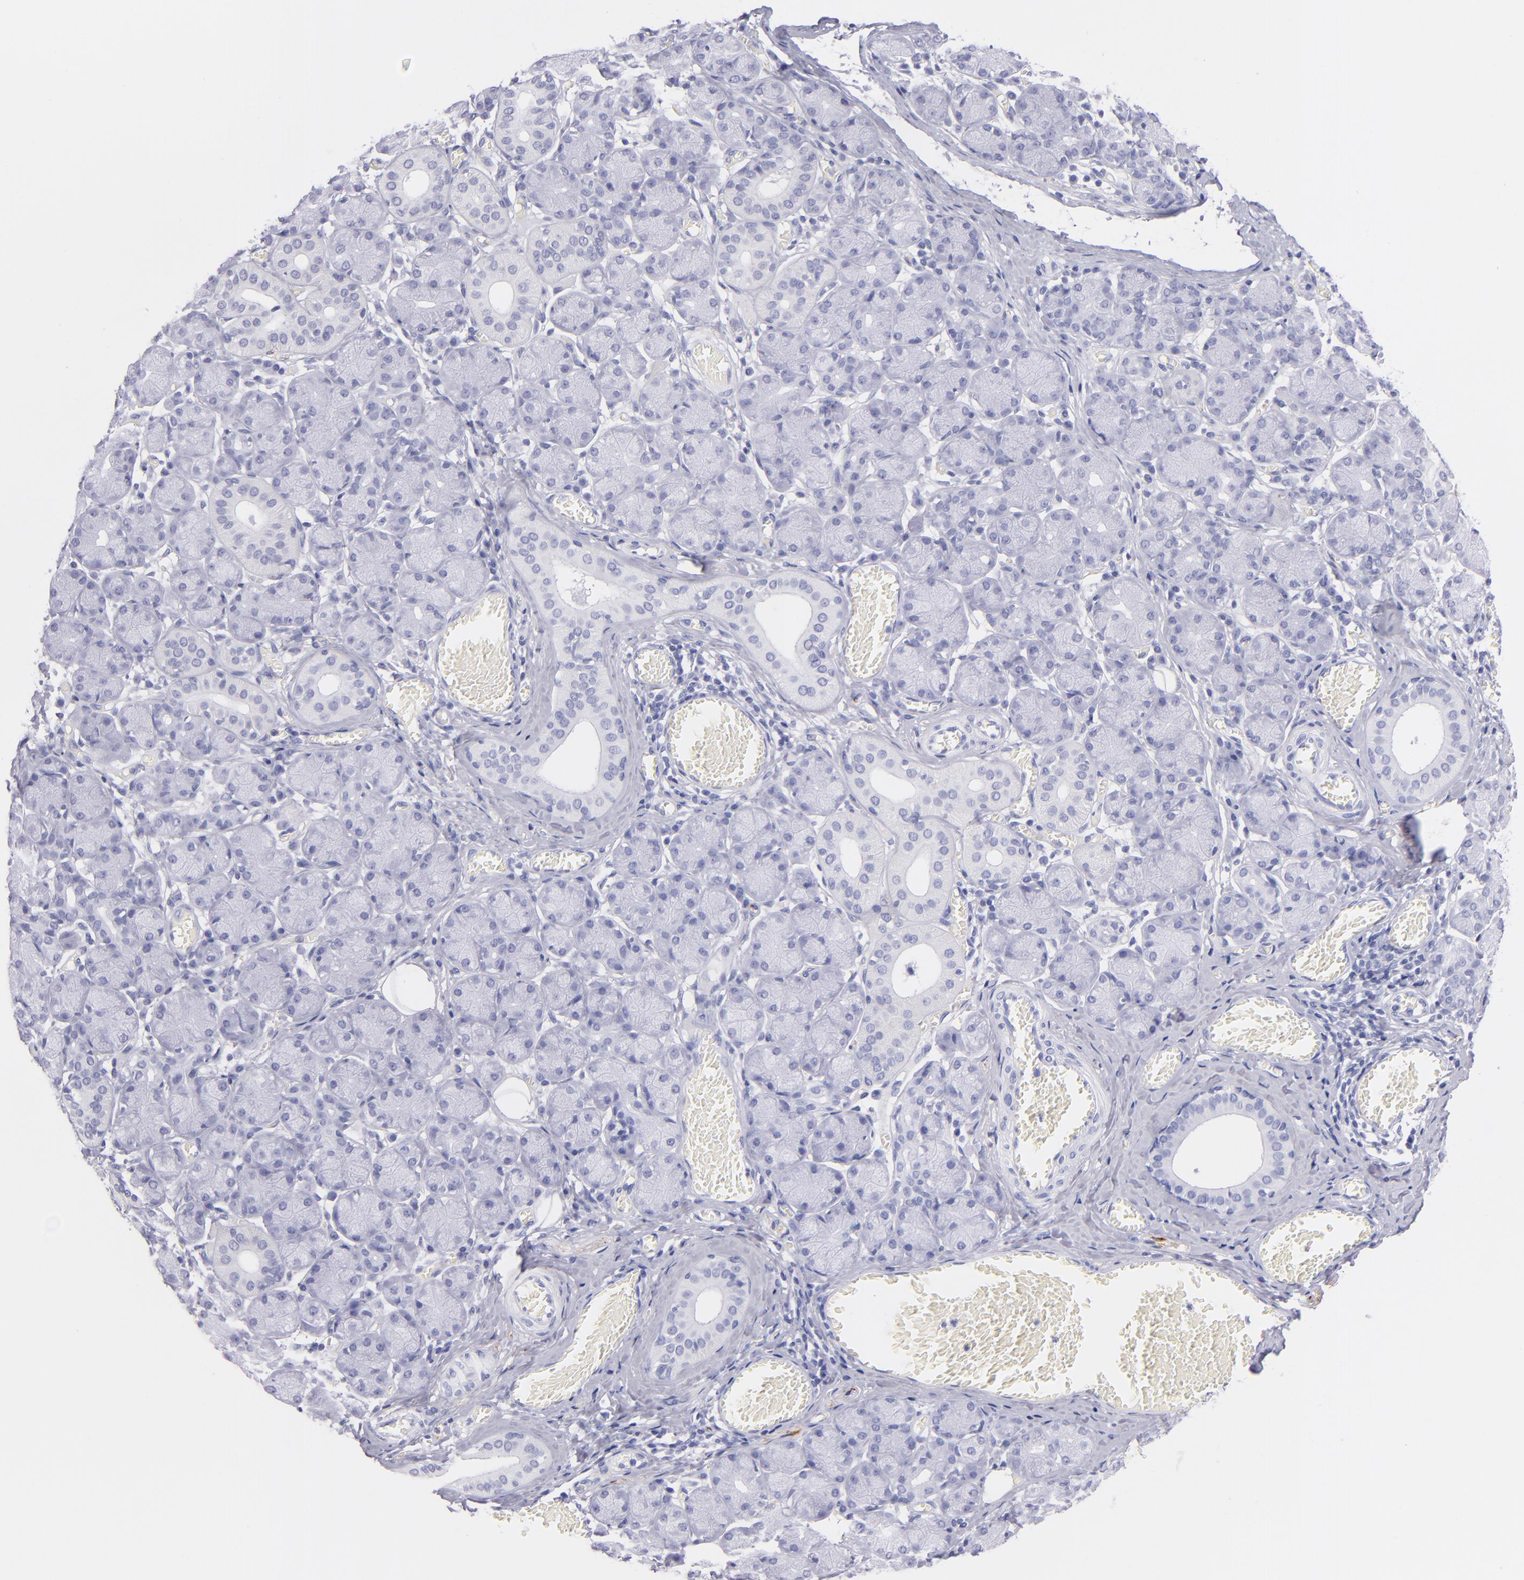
{"staining": {"intensity": "negative", "quantity": "none", "location": "none"}, "tissue": "salivary gland", "cell_type": "Glandular cells", "image_type": "normal", "snomed": [{"axis": "morphology", "description": "Normal tissue, NOS"}, {"axis": "topography", "description": "Salivary gland"}], "caption": "Immunohistochemical staining of unremarkable human salivary gland displays no significant positivity in glandular cells.", "gene": "PRPH", "patient": {"sex": "female", "age": 24}}